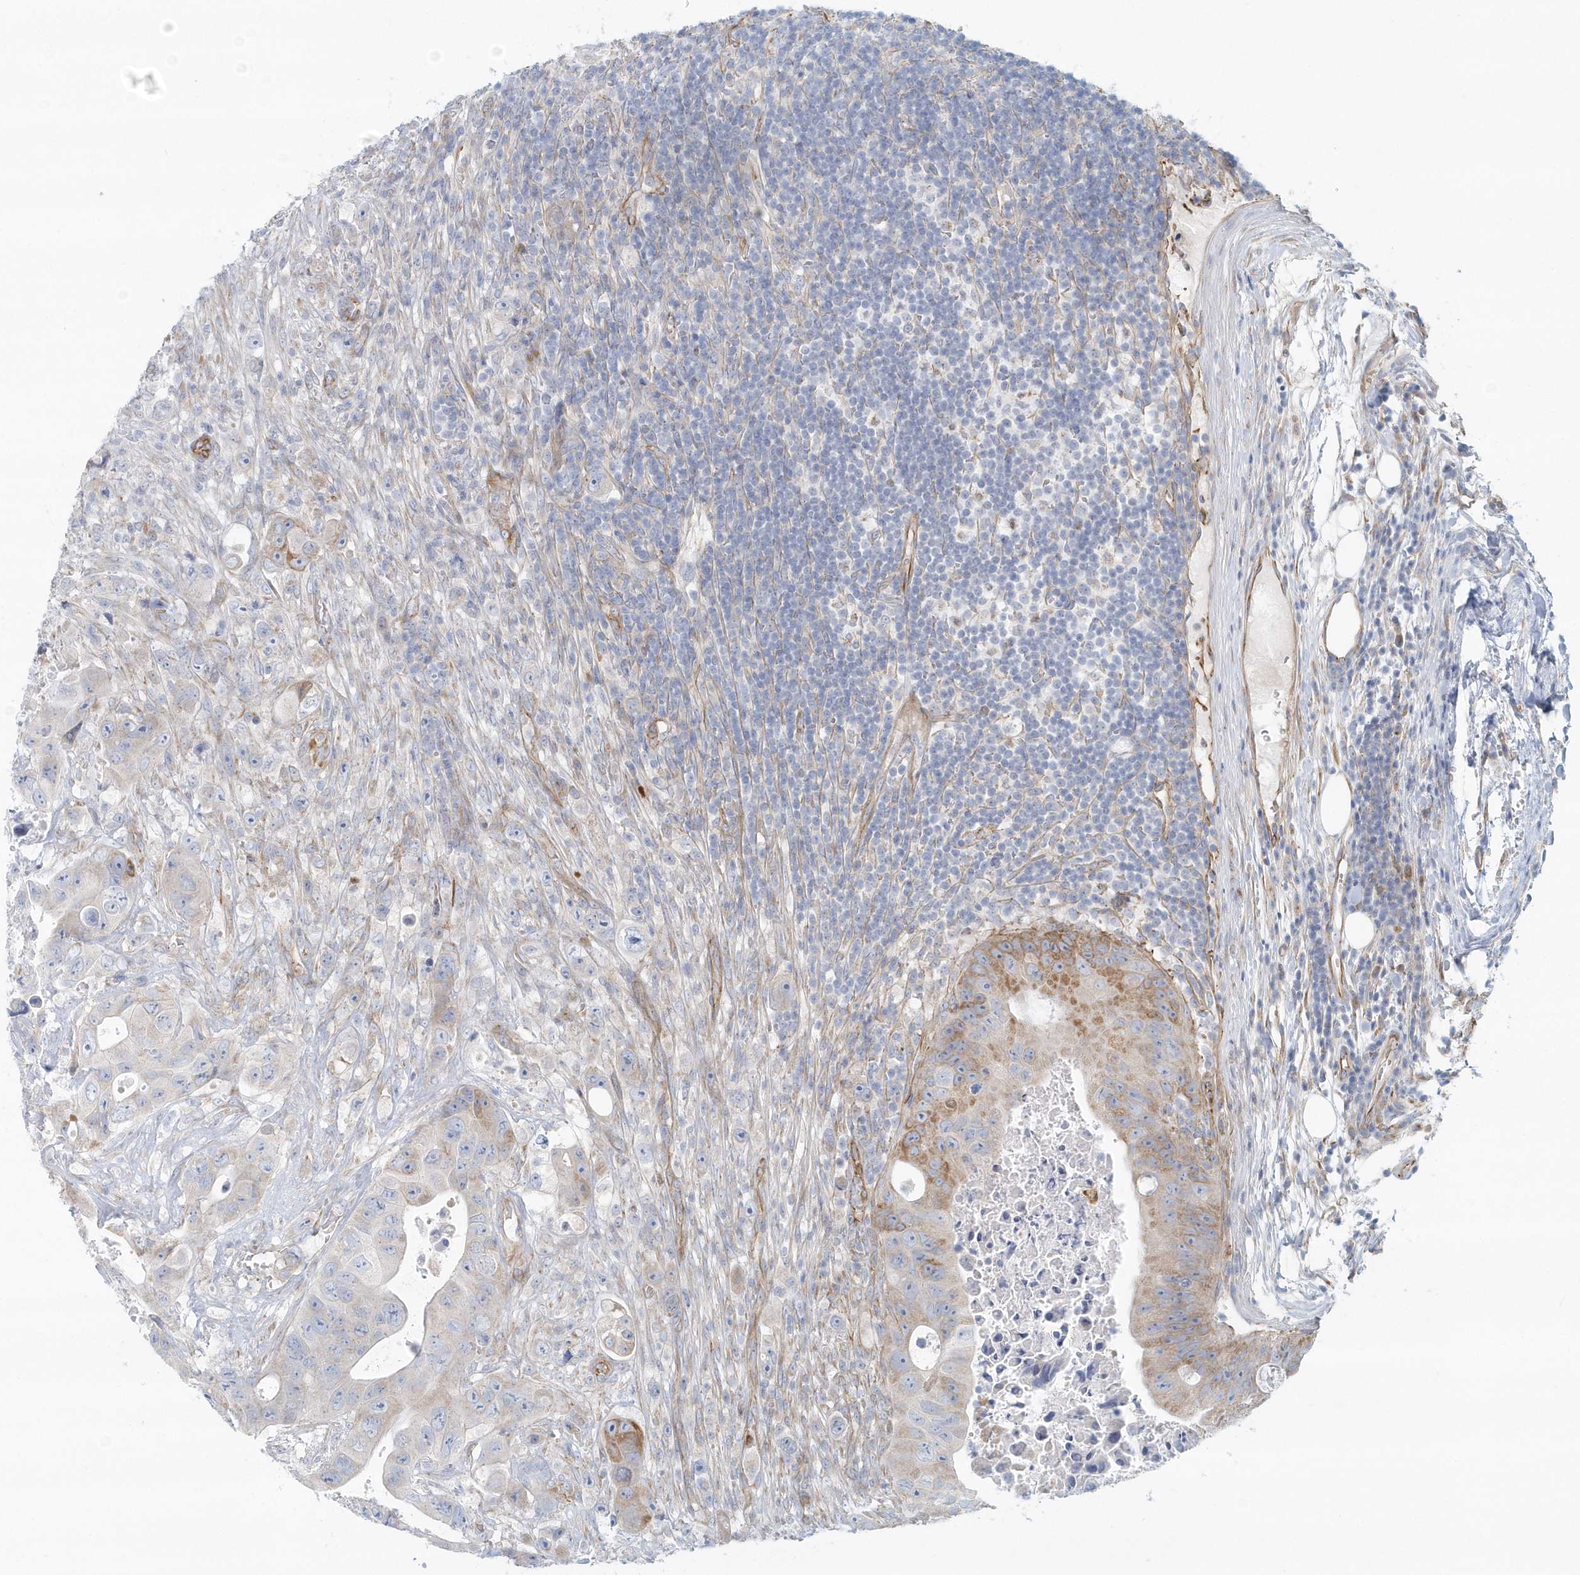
{"staining": {"intensity": "weak", "quantity": "<25%", "location": "cytoplasmic/membranous"}, "tissue": "colorectal cancer", "cell_type": "Tumor cells", "image_type": "cancer", "snomed": [{"axis": "morphology", "description": "Adenocarcinoma, NOS"}, {"axis": "topography", "description": "Colon"}], "caption": "There is no significant positivity in tumor cells of adenocarcinoma (colorectal).", "gene": "GPR152", "patient": {"sex": "female", "age": 46}}